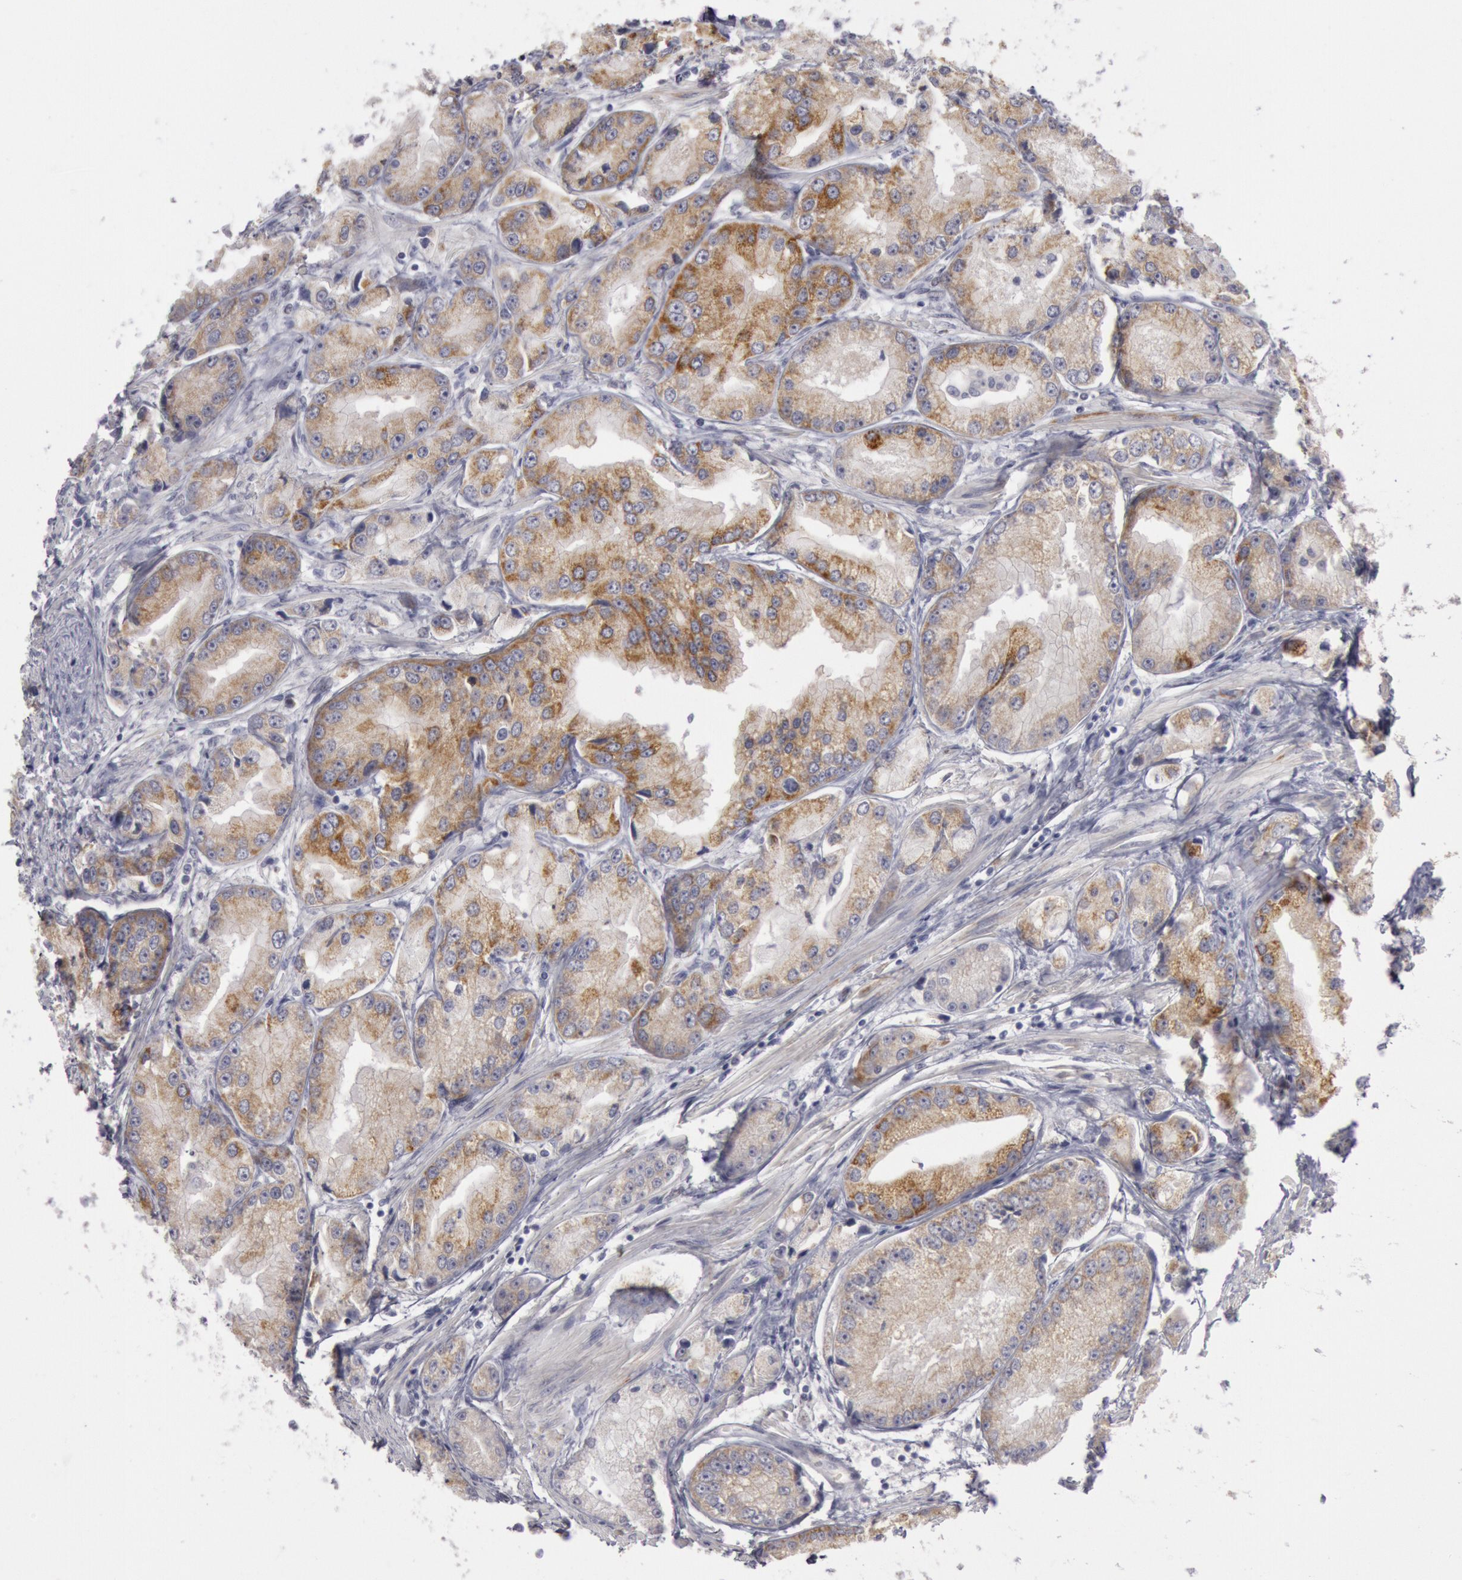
{"staining": {"intensity": "moderate", "quantity": "25%-75%", "location": "cytoplasmic/membranous"}, "tissue": "prostate cancer", "cell_type": "Tumor cells", "image_type": "cancer", "snomed": [{"axis": "morphology", "description": "Adenocarcinoma, Medium grade"}, {"axis": "topography", "description": "Prostate"}], "caption": "Adenocarcinoma (medium-grade) (prostate) was stained to show a protein in brown. There is medium levels of moderate cytoplasmic/membranous positivity in about 25%-75% of tumor cells.", "gene": "JOSD1", "patient": {"sex": "male", "age": 72}}